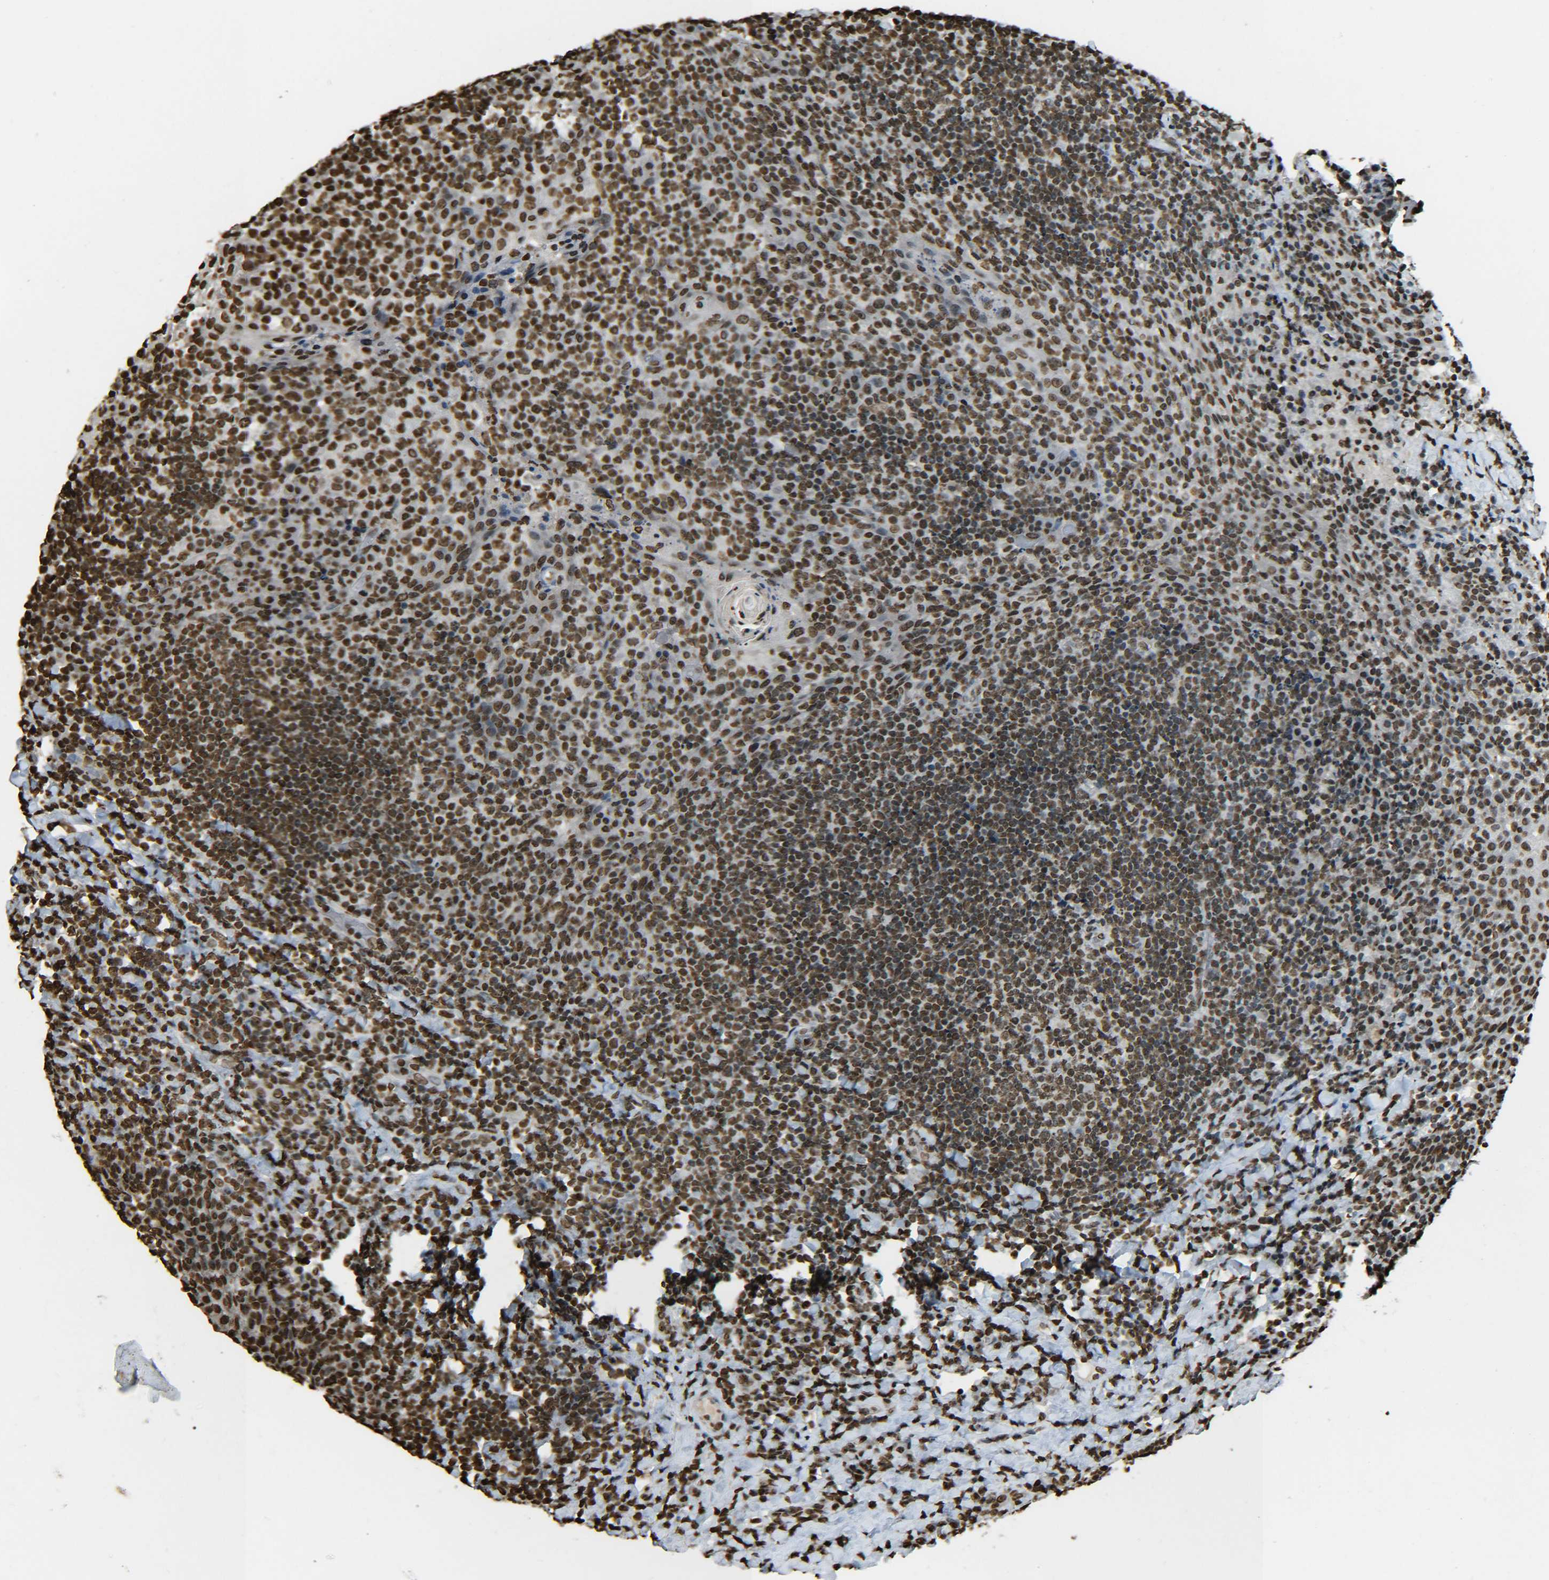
{"staining": {"intensity": "moderate", "quantity": ">75%", "location": "nuclear"}, "tissue": "tonsil", "cell_type": "Germinal center cells", "image_type": "normal", "snomed": [{"axis": "morphology", "description": "Normal tissue, NOS"}, {"axis": "topography", "description": "Tonsil"}], "caption": "The immunohistochemical stain highlights moderate nuclear staining in germinal center cells of benign tonsil. (brown staining indicates protein expression, while blue staining denotes nuclei).", "gene": "H4C16", "patient": {"sex": "male", "age": 17}}